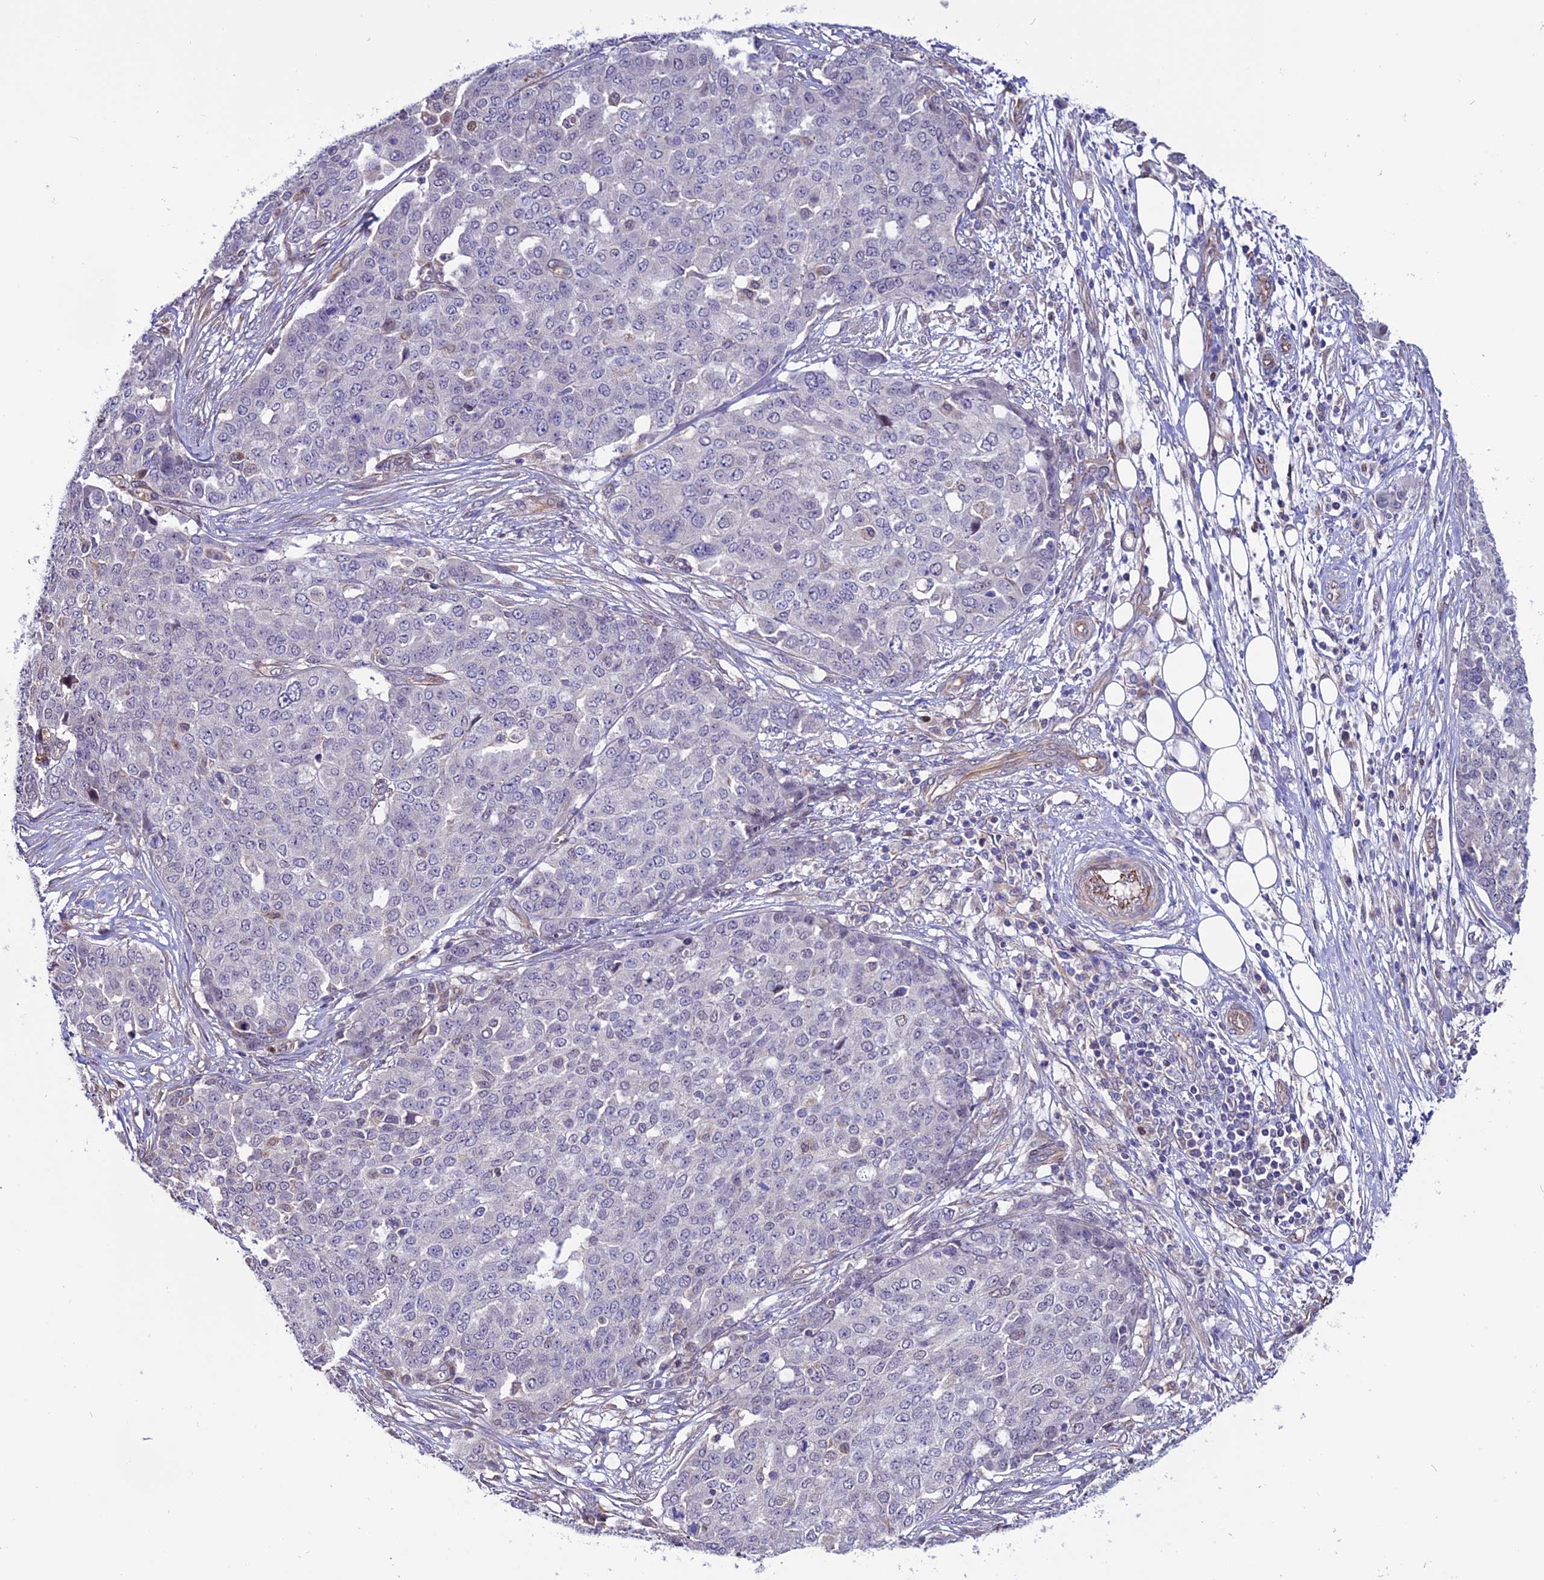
{"staining": {"intensity": "negative", "quantity": "none", "location": "none"}, "tissue": "ovarian cancer", "cell_type": "Tumor cells", "image_type": "cancer", "snomed": [{"axis": "morphology", "description": "Cystadenocarcinoma, serous, NOS"}, {"axis": "topography", "description": "Soft tissue"}, {"axis": "topography", "description": "Ovary"}], "caption": "A photomicrograph of human ovarian cancer is negative for staining in tumor cells.", "gene": "PDILT", "patient": {"sex": "female", "age": 57}}